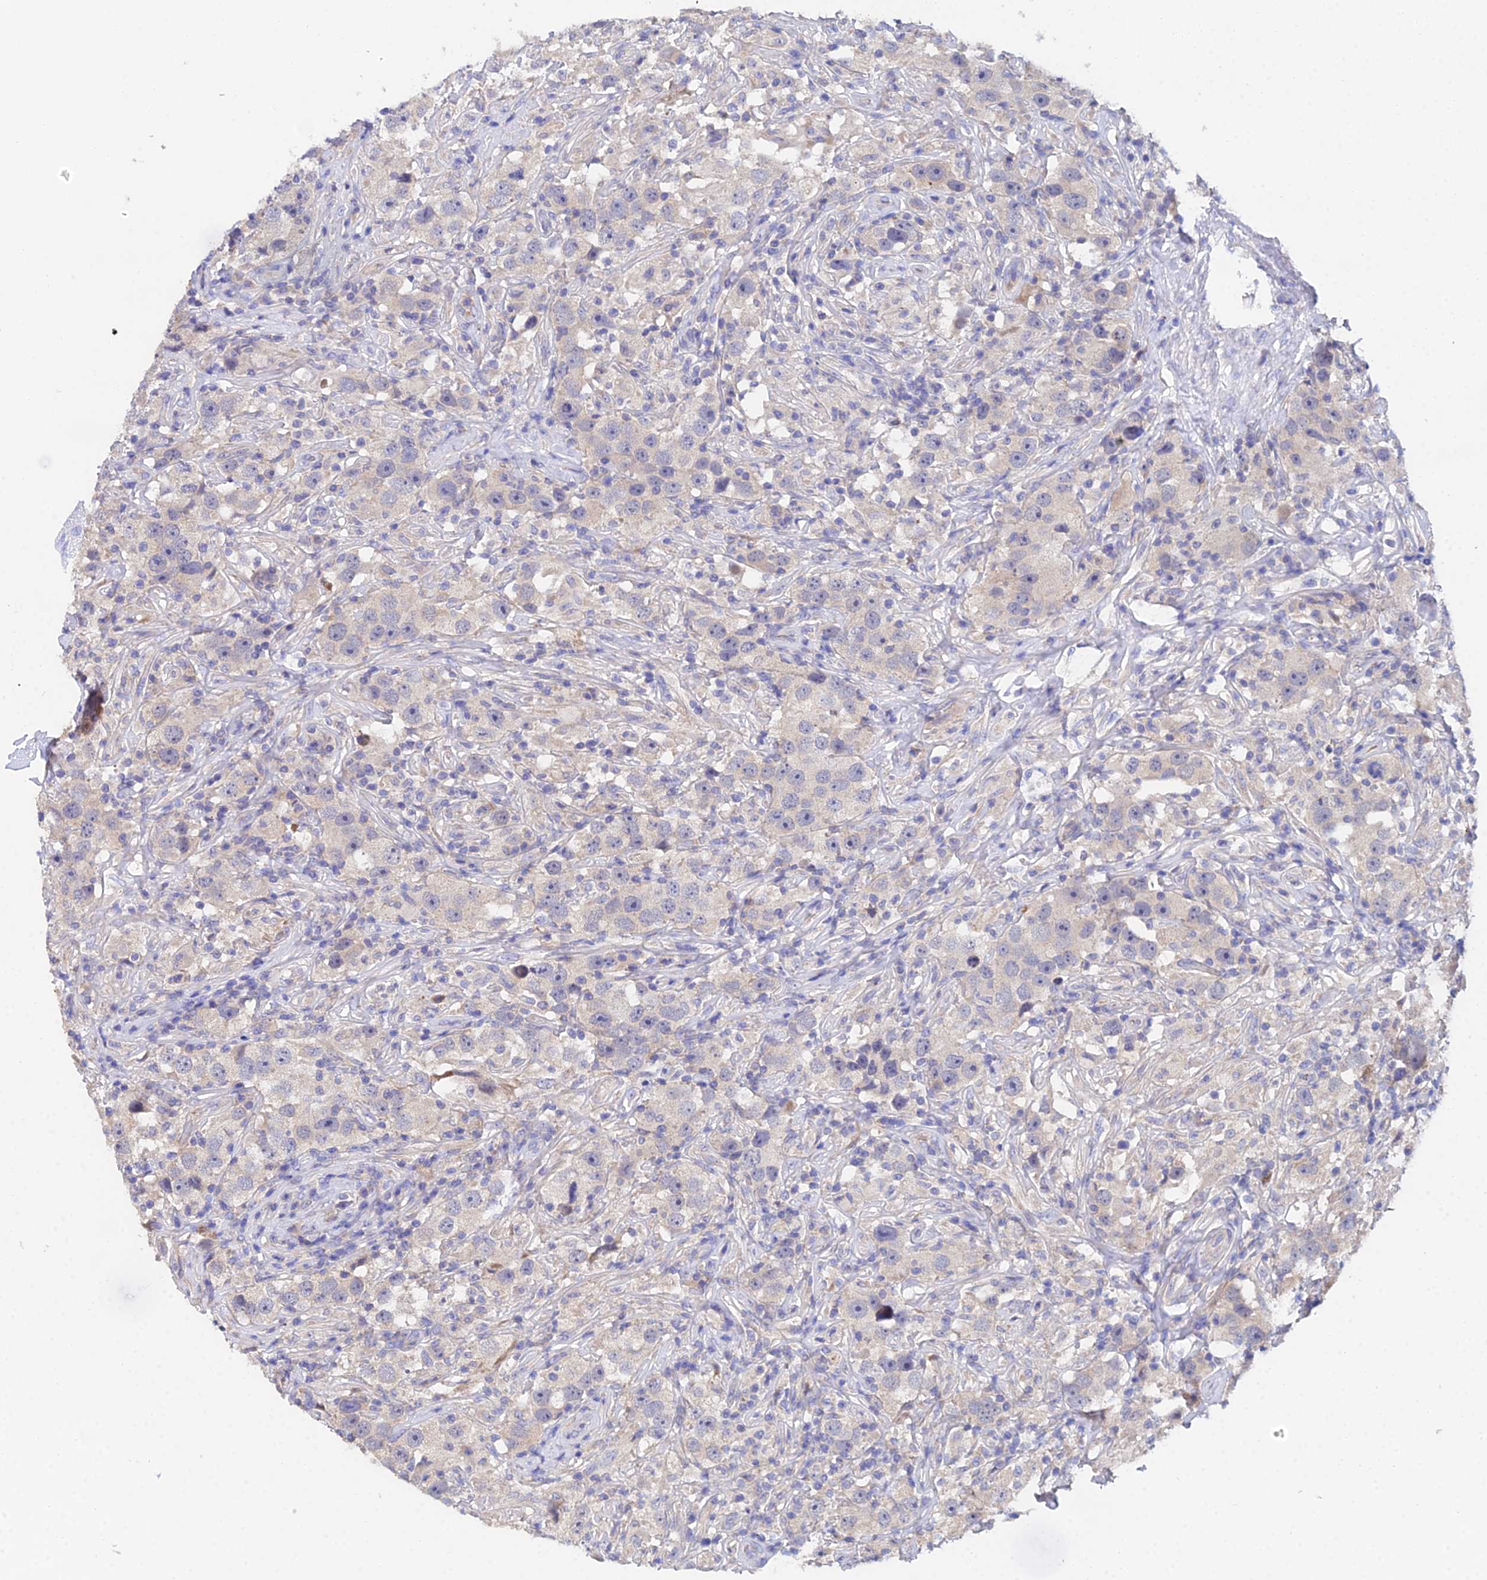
{"staining": {"intensity": "weak", "quantity": "<25%", "location": "cytoplasmic/membranous"}, "tissue": "testis cancer", "cell_type": "Tumor cells", "image_type": "cancer", "snomed": [{"axis": "morphology", "description": "Seminoma, NOS"}, {"axis": "topography", "description": "Testis"}], "caption": "Immunohistochemical staining of testis cancer shows no significant staining in tumor cells.", "gene": "UBE2L3", "patient": {"sex": "male", "age": 49}}